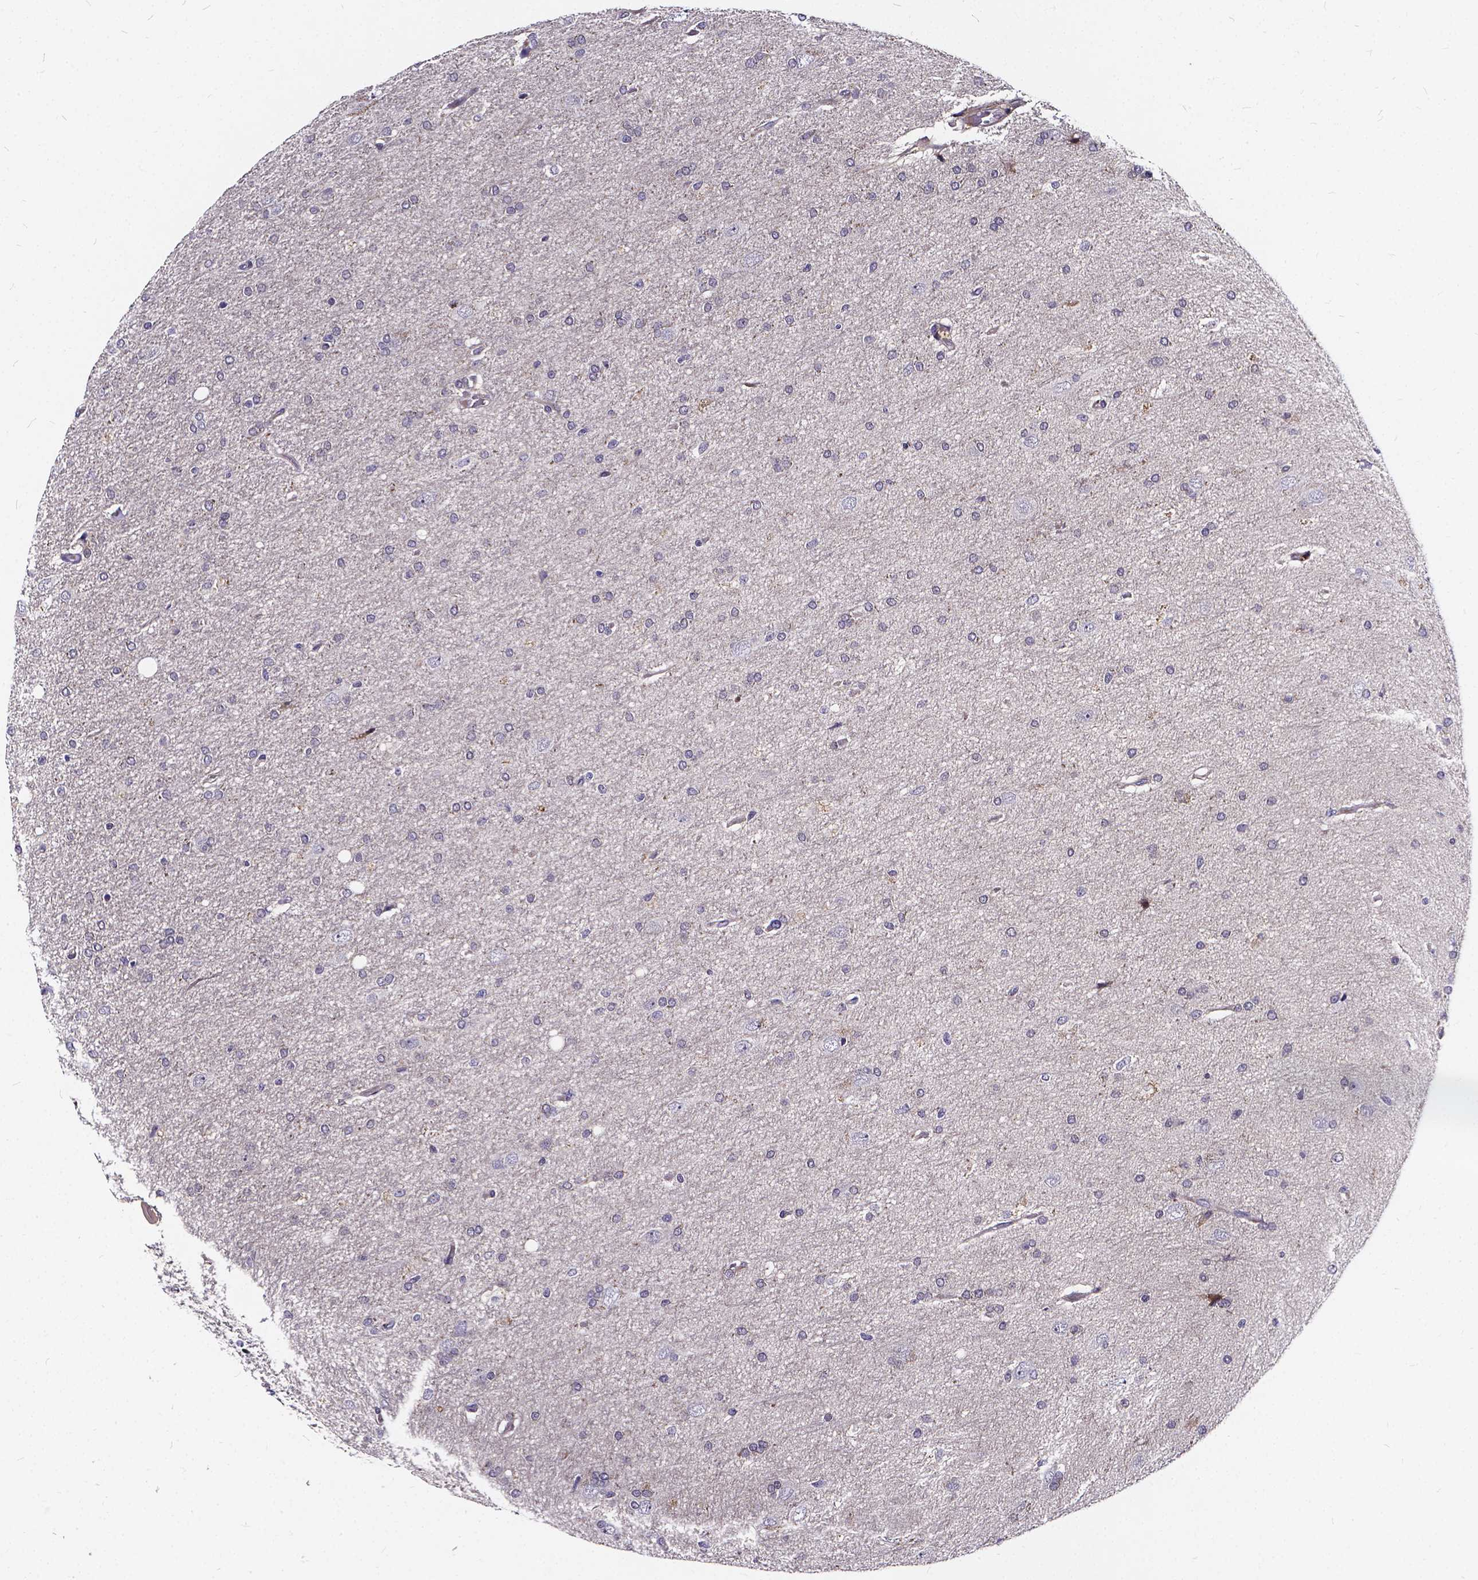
{"staining": {"intensity": "negative", "quantity": "none", "location": "none"}, "tissue": "glioma", "cell_type": "Tumor cells", "image_type": "cancer", "snomed": [{"axis": "morphology", "description": "Glioma, malignant, High grade"}, {"axis": "topography", "description": "Cerebral cortex"}], "caption": "Human malignant high-grade glioma stained for a protein using IHC exhibits no positivity in tumor cells.", "gene": "SOWAHA", "patient": {"sex": "male", "age": 70}}